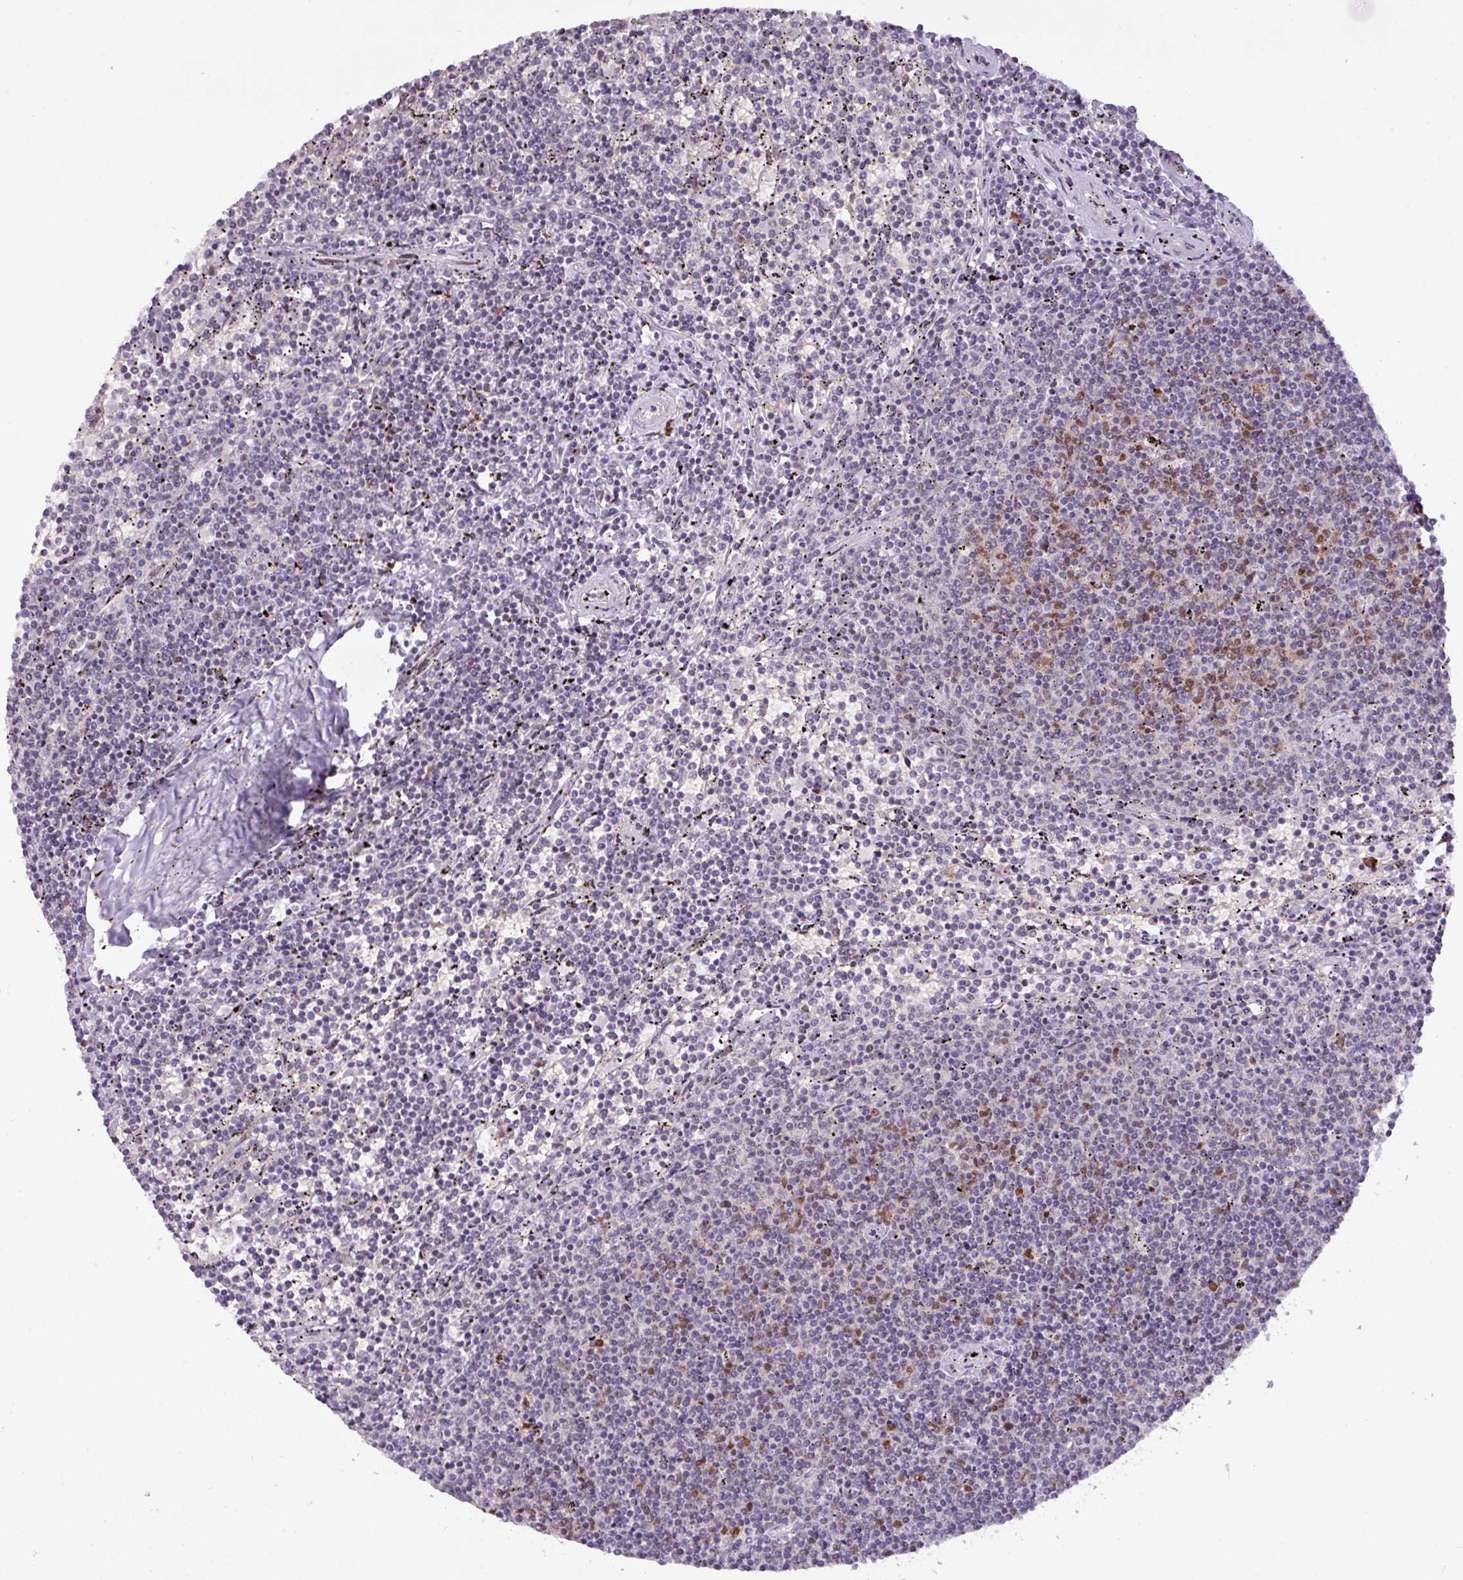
{"staining": {"intensity": "negative", "quantity": "none", "location": "none"}, "tissue": "lymphoma", "cell_type": "Tumor cells", "image_type": "cancer", "snomed": [{"axis": "morphology", "description": "Malignant lymphoma, non-Hodgkin's type, Low grade"}, {"axis": "topography", "description": "Spleen"}], "caption": "A high-resolution photomicrograph shows immunohistochemistry (IHC) staining of lymphoma, which exhibits no significant staining in tumor cells.", "gene": "SLC66A2", "patient": {"sex": "female", "age": 50}}